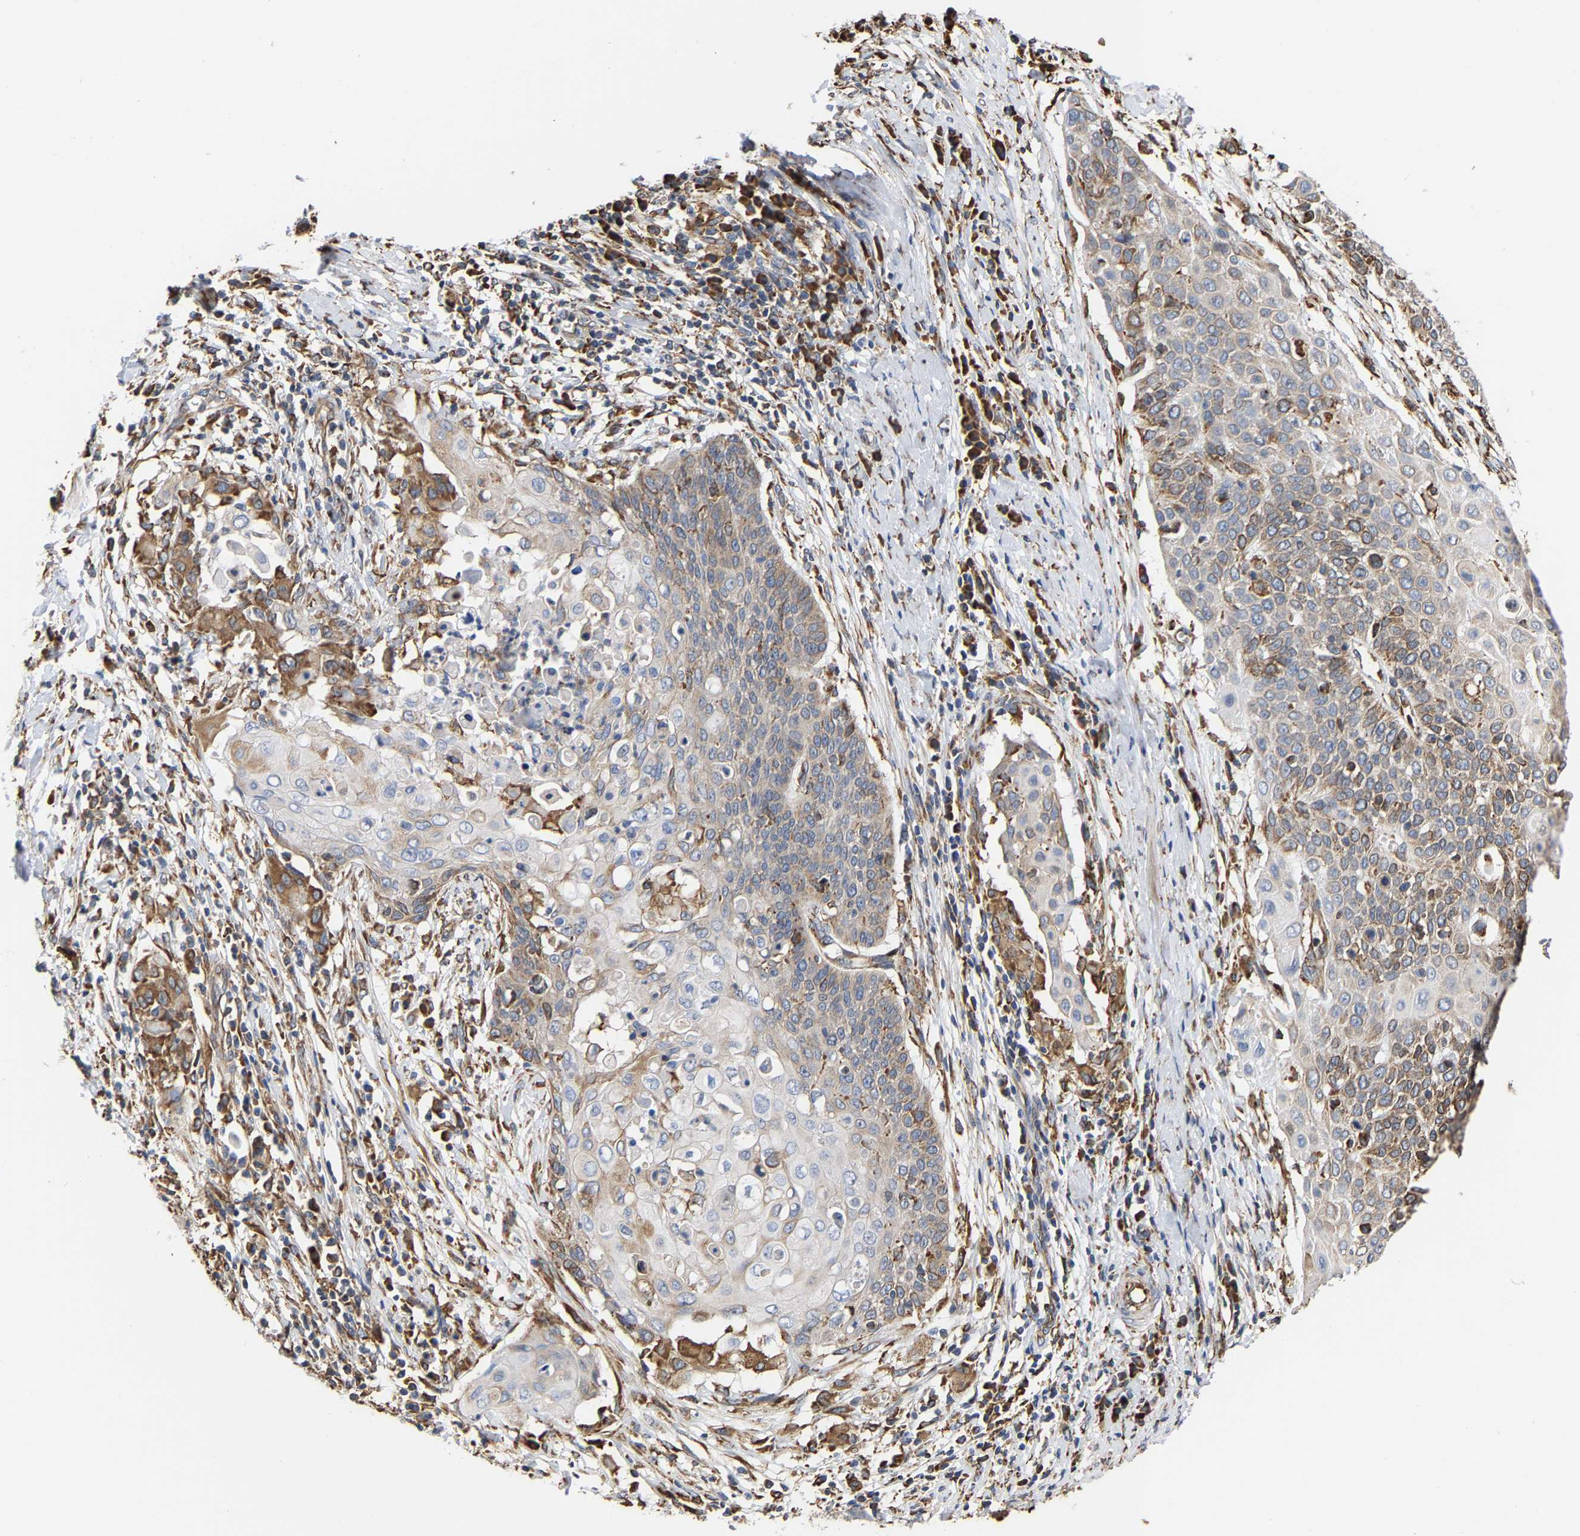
{"staining": {"intensity": "weak", "quantity": "<25%", "location": "cytoplasmic/membranous"}, "tissue": "cervical cancer", "cell_type": "Tumor cells", "image_type": "cancer", "snomed": [{"axis": "morphology", "description": "Squamous cell carcinoma, NOS"}, {"axis": "topography", "description": "Cervix"}], "caption": "High power microscopy histopathology image of an immunohistochemistry micrograph of cervical cancer, revealing no significant expression in tumor cells. The staining was performed using DAB (3,3'-diaminobenzidine) to visualize the protein expression in brown, while the nuclei were stained in blue with hematoxylin (Magnification: 20x).", "gene": "ARAP1", "patient": {"sex": "female", "age": 39}}